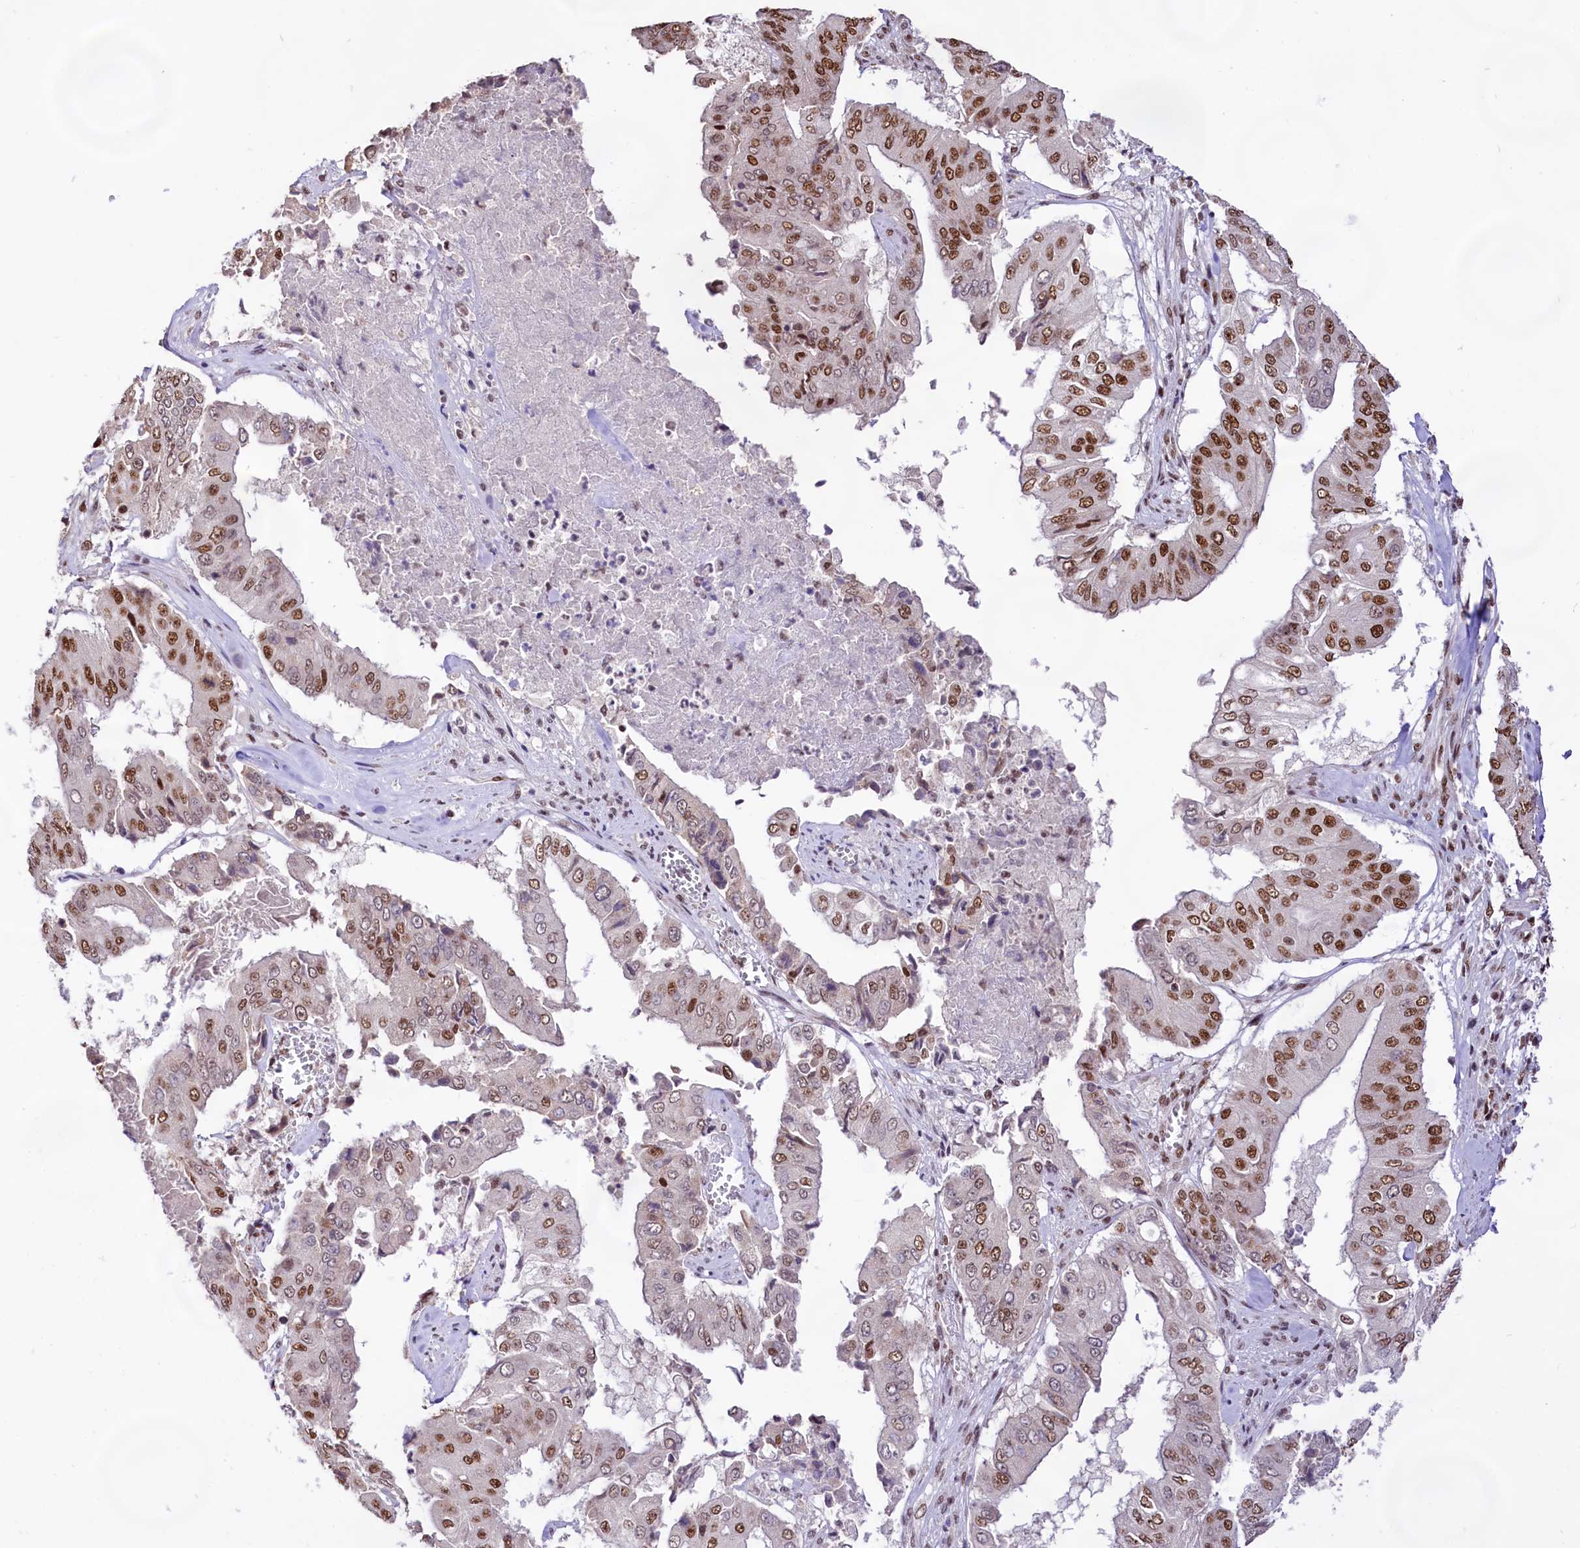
{"staining": {"intensity": "strong", "quantity": "25%-75%", "location": "nuclear"}, "tissue": "pancreatic cancer", "cell_type": "Tumor cells", "image_type": "cancer", "snomed": [{"axis": "morphology", "description": "Adenocarcinoma, NOS"}, {"axis": "topography", "description": "Pancreas"}], "caption": "Brown immunohistochemical staining in pancreatic cancer displays strong nuclear positivity in about 25%-75% of tumor cells. (DAB (3,3'-diaminobenzidine) = brown stain, brightfield microscopy at high magnification).", "gene": "HIRA", "patient": {"sex": "female", "age": 77}}